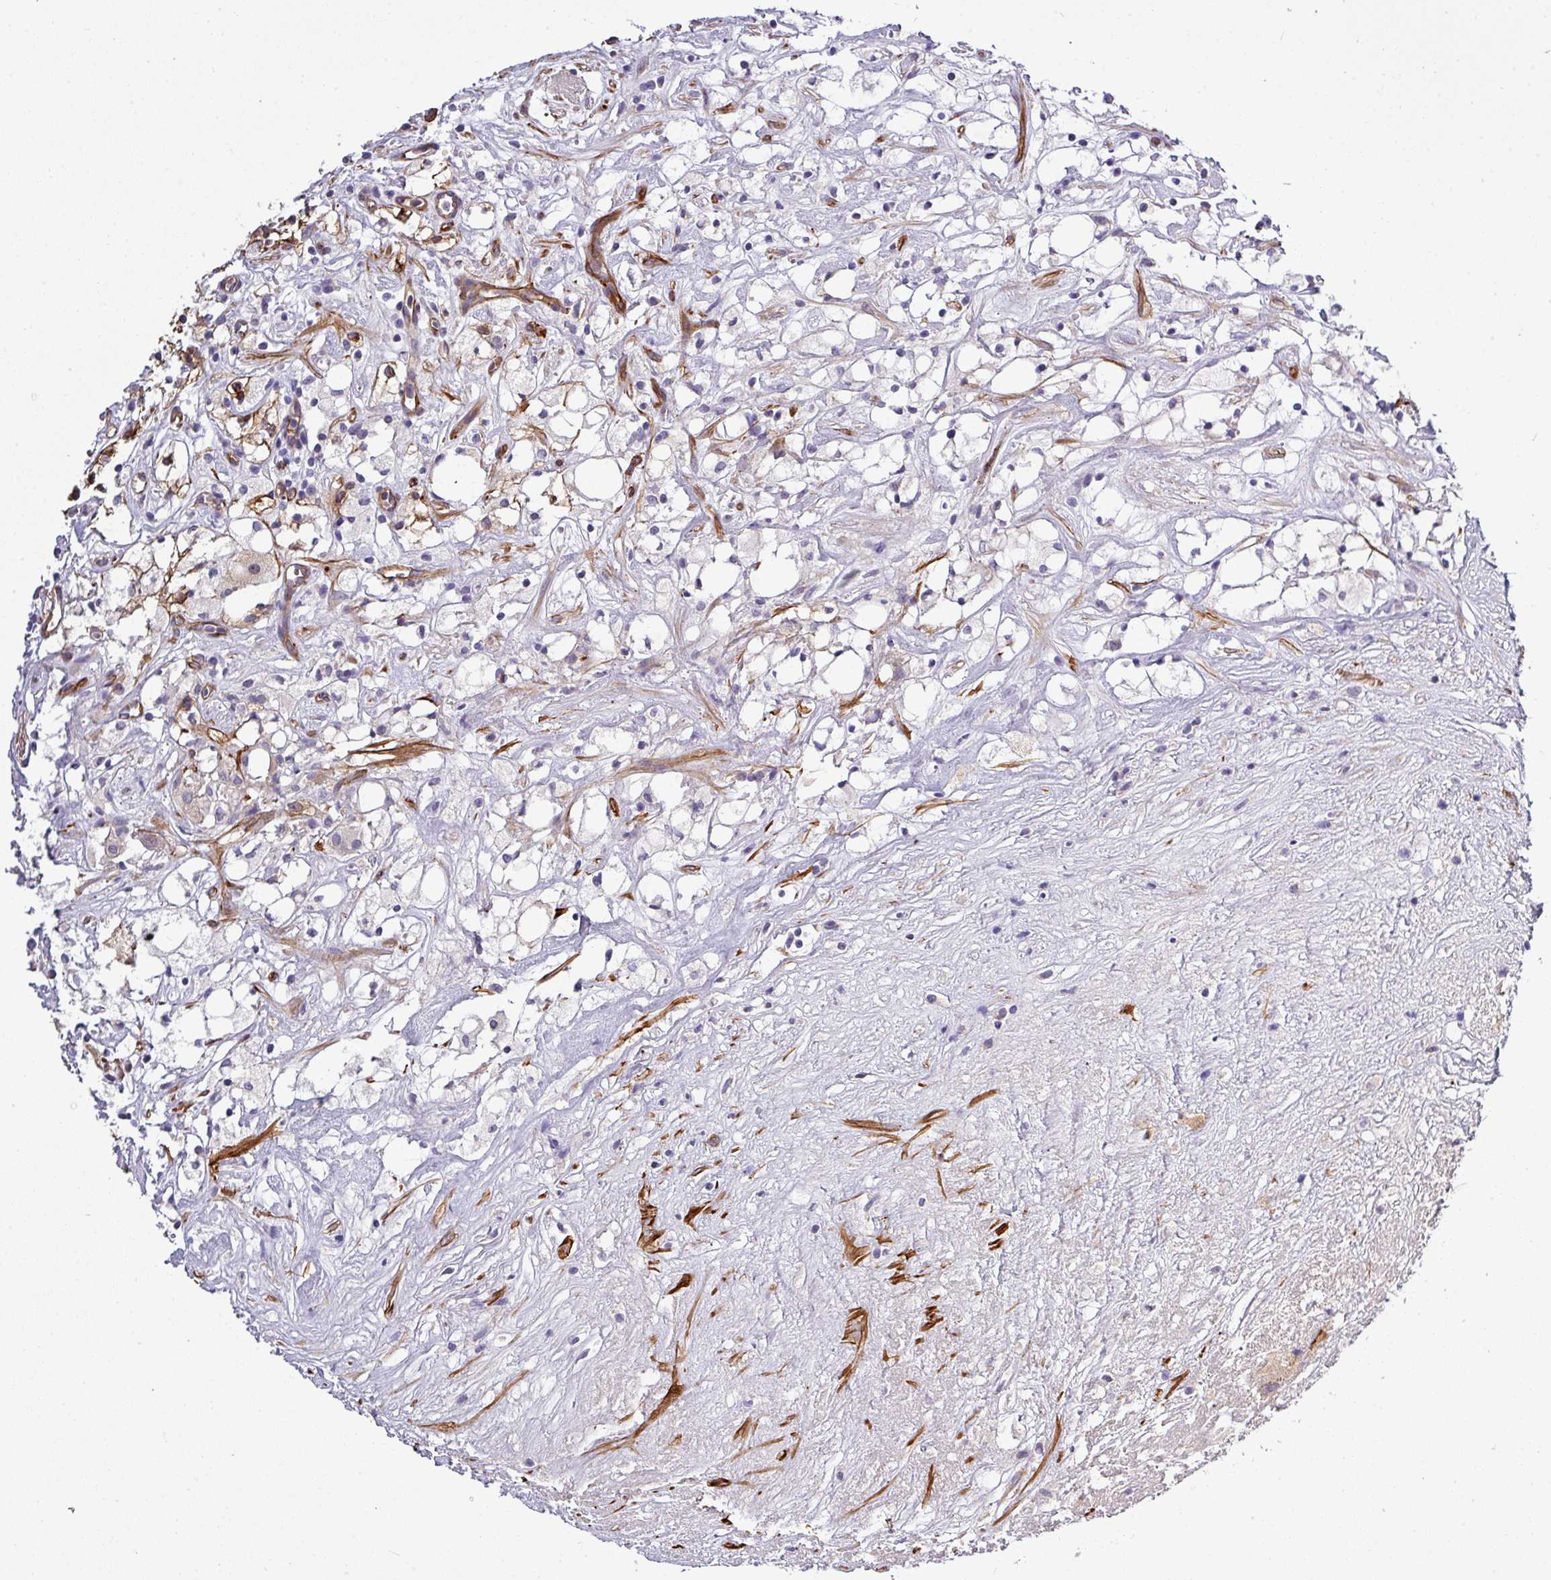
{"staining": {"intensity": "negative", "quantity": "none", "location": "none"}, "tissue": "renal cancer", "cell_type": "Tumor cells", "image_type": "cancer", "snomed": [{"axis": "morphology", "description": "Adenocarcinoma, NOS"}, {"axis": "topography", "description": "Kidney"}], "caption": "Adenocarcinoma (renal) was stained to show a protein in brown. There is no significant expression in tumor cells.", "gene": "PARD6A", "patient": {"sex": "male", "age": 59}}